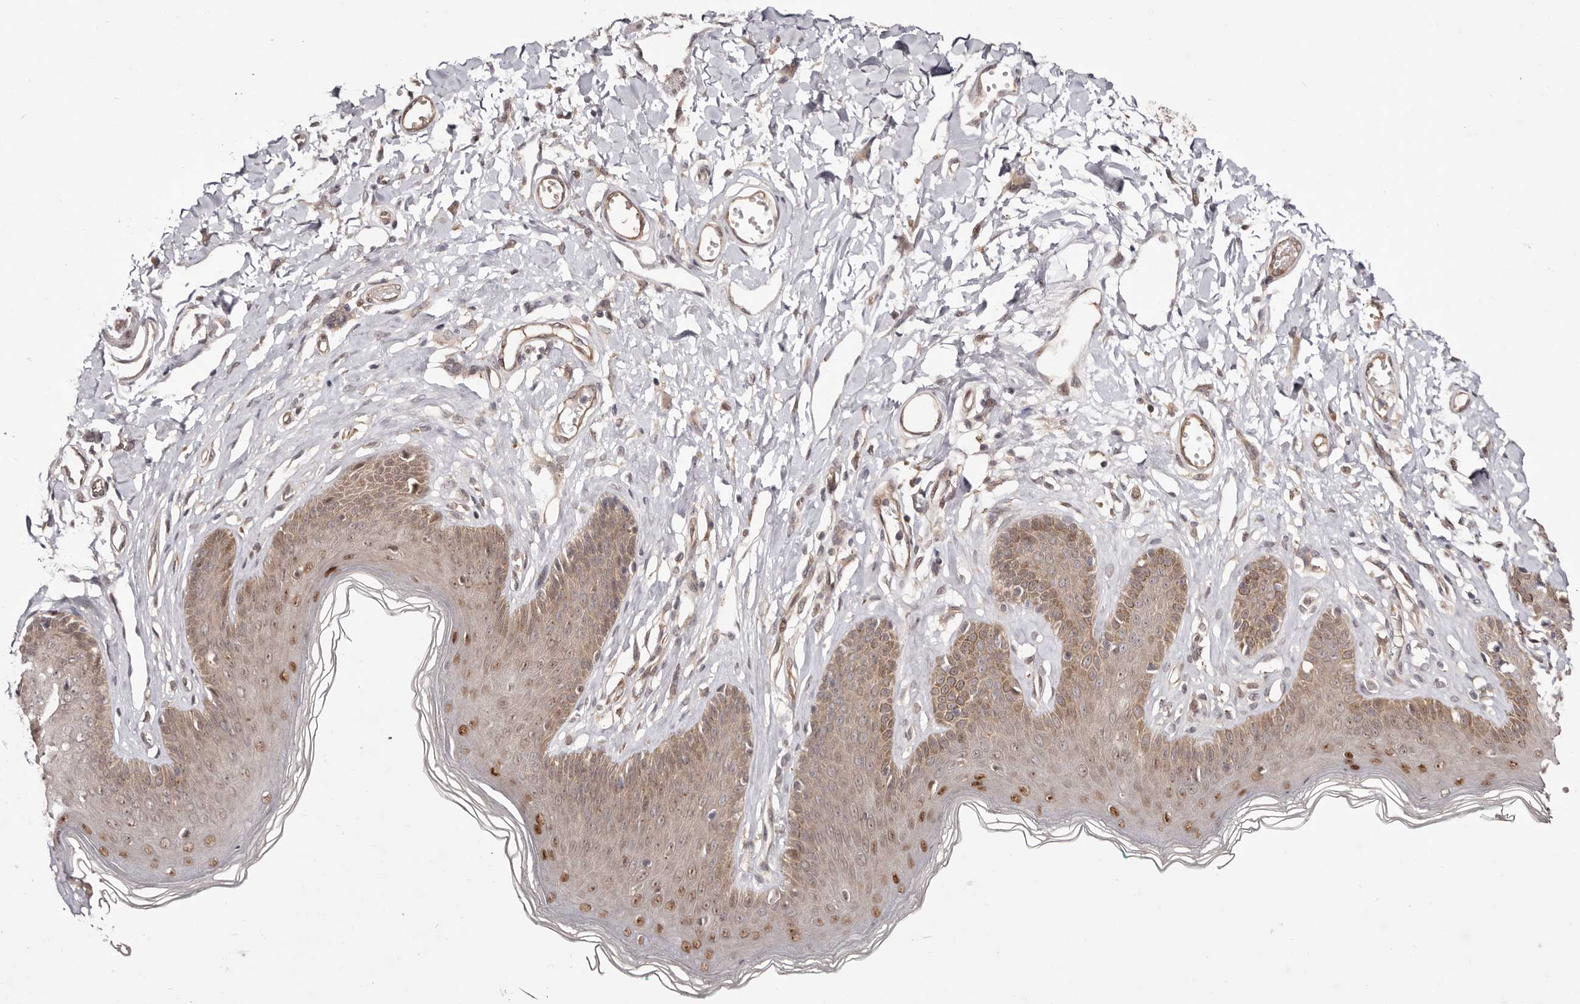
{"staining": {"intensity": "strong", "quantity": "<25%", "location": "cytoplasmic/membranous,nuclear"}, "tissue": "skin", "cell_type": "Epidermal cells", "image_type": "normal", "snomed": [{"axis": "morphology", "description": "Normal tissue, NOS"}, {"axis": "morphology", "description": "Squamous cell carcinoma, NOS"}, {"axis": "topography", "description": "Vulva"}], "caption": "IHC staining of unremarkable skin, which displays medium levels of strong cytoplasmic/membranous,nuclear expression in approximately <25% of epidermal cells indicating strong cytoplasmic/membranous,nuclear protein staining. The staining was performed using DAB (brown) for protein detection and nuclei were counterstained in hematoxylin (blue).", "gene": "EGR3", "patient": {"sex": "female", "age": 85}}